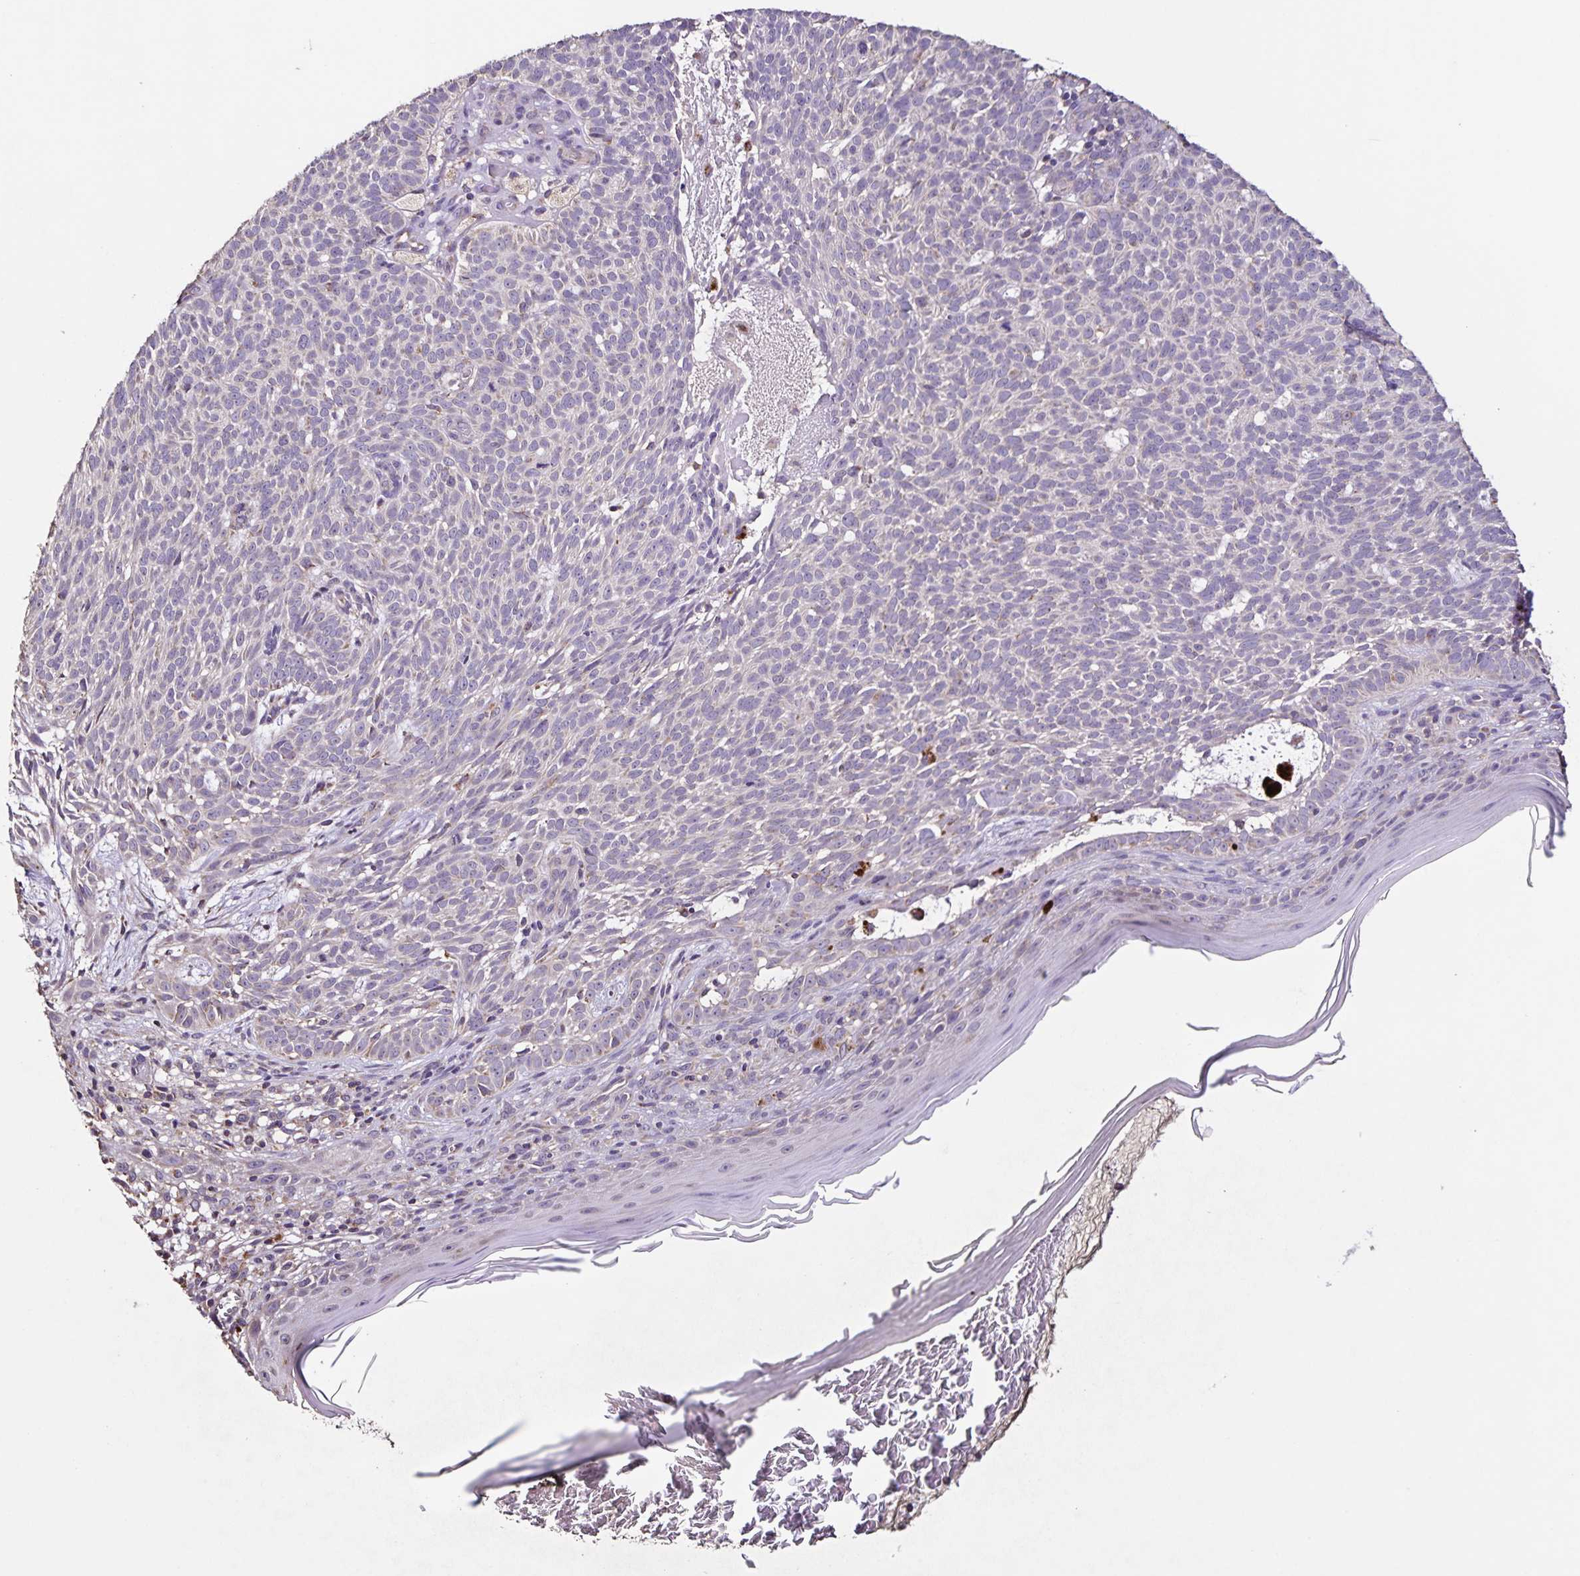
{"staining": {"intensity": "negative", "quantity": "none", "location": "none"}, "tissue": "skin cancer", "cell_type": "Tumor cells", "image_type": "cancer", "snomed": [{"axis": "morphology", "description": "Basal cell carcinoma"}, {"axis": "topography", "description": "Skin"}], "caption": "Histopathology image shows no significant protein expression in tumor cells of skin cancer.", "gene": "MAN1A1", "patient": {"sex": "male", "age": 78}}